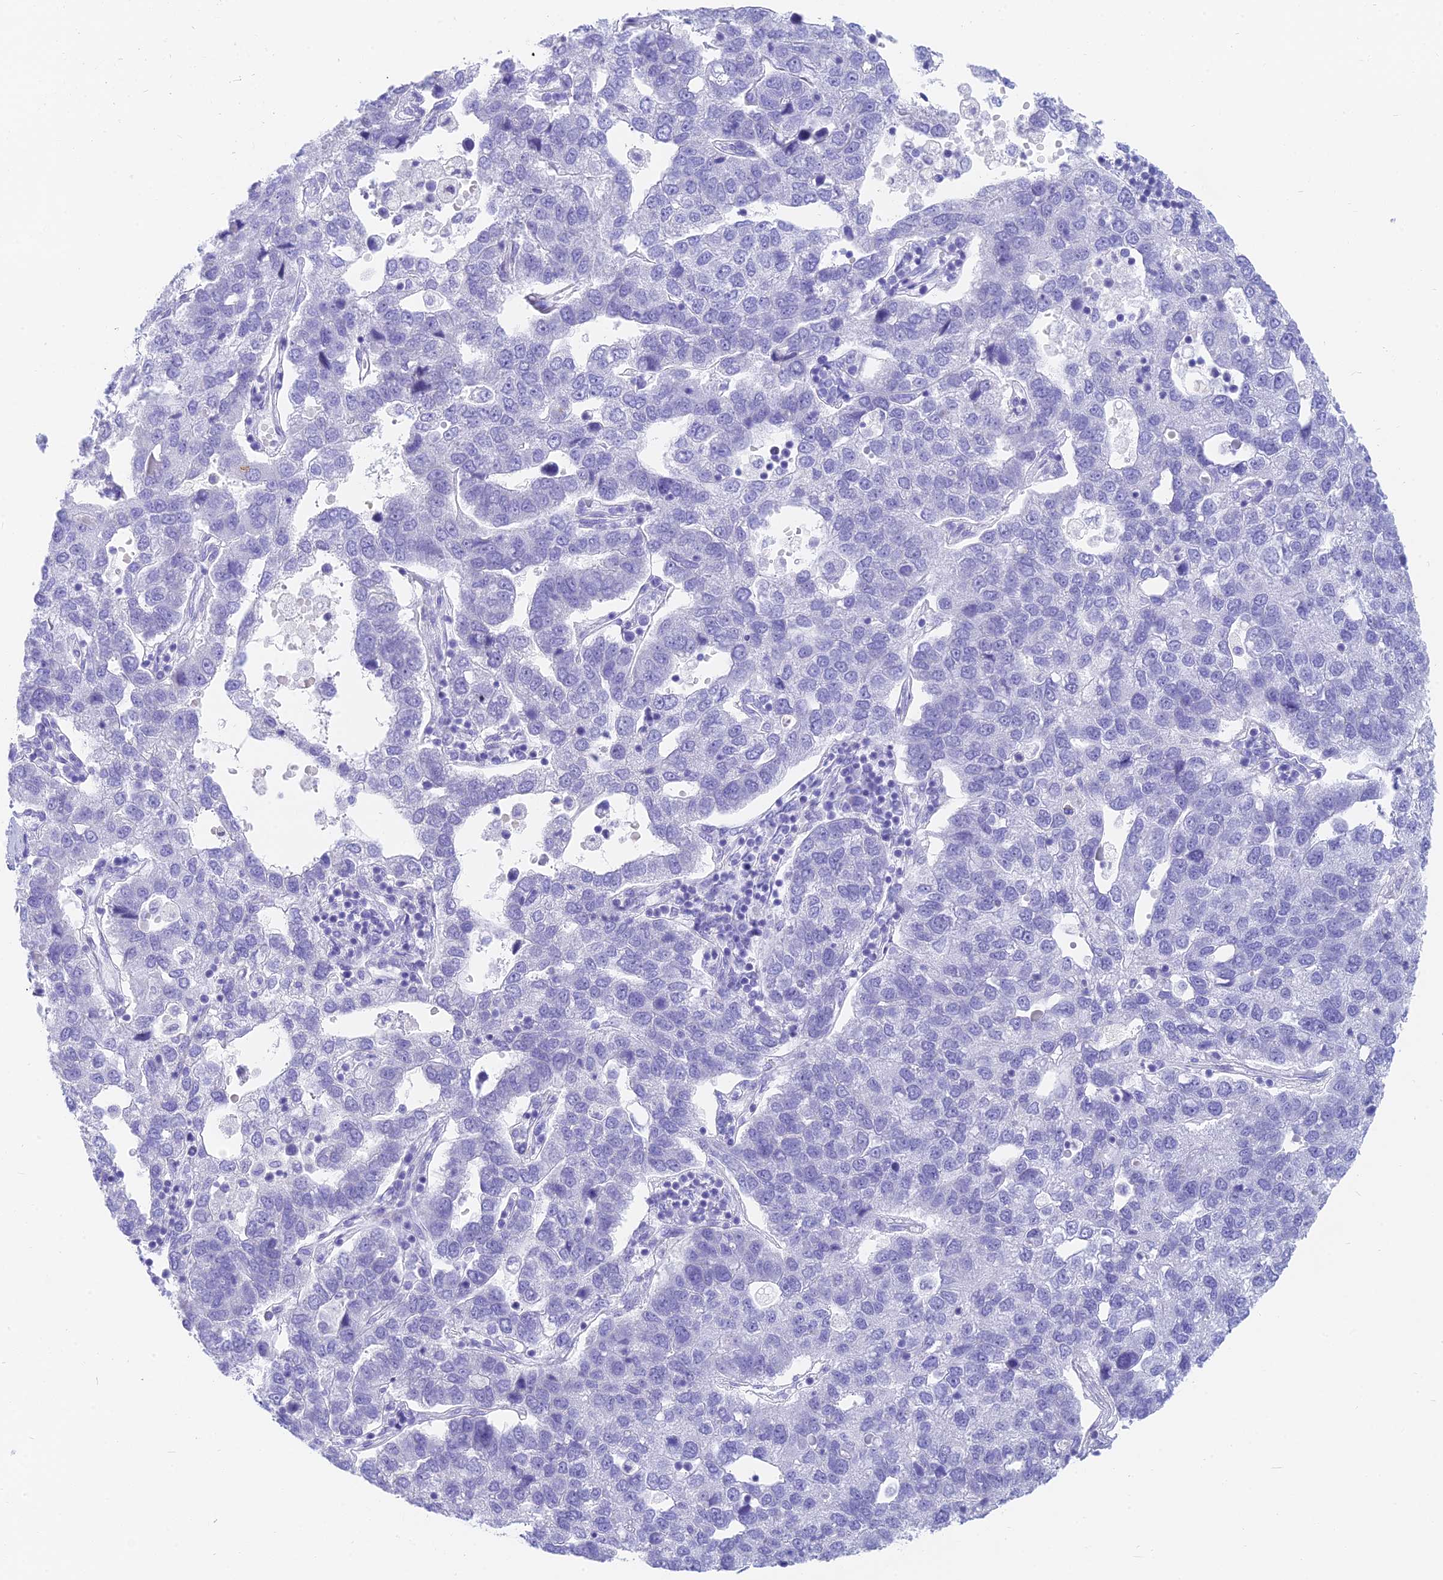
{"staining": {"intensity": "negative", "quantity": "none", "location": "none"}, "tissue": "pancreatic cancer", "cell_type": "Tumor cells", "image_type": "cancer", "snomed": [{"axis": "morphology", "description": "Adenocarcinoma, NOS"}, {"axis": "topography", "description": "Pancreas"}], "caption": "An IHC photomicrograph of pancreatic cancer is shown. There is no staining in tumor cells of pancreatic cancer.", "gene": "SLC36A2", "patient": {"sex": "female", "age": 61}}